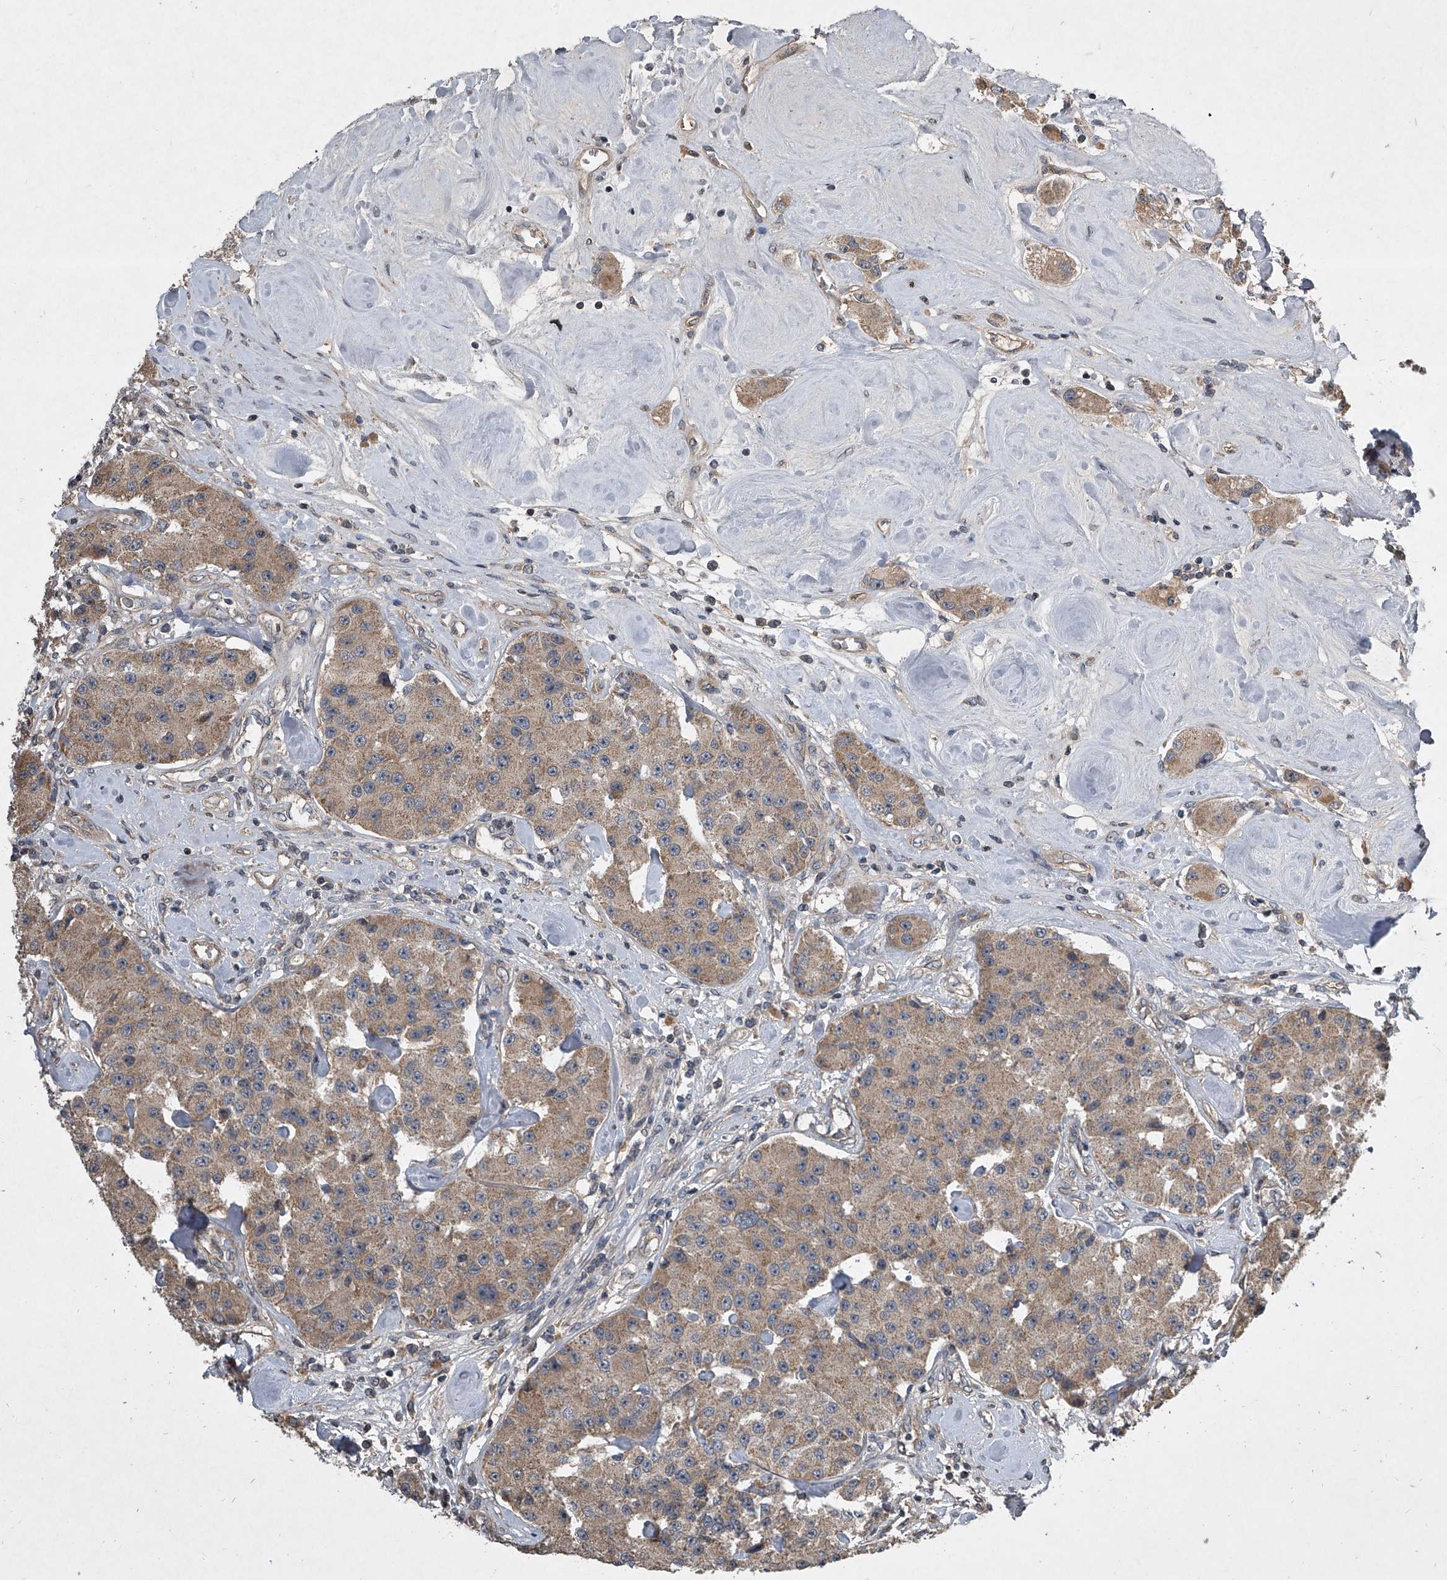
{"staining": {"intensity": "moderate", "quantity": ">75%", "location": "cytoplasmic/membranous"}, "tissue": "carcinoid", "cell_type": "Tumor cells", "image_type": "cancer", "snomed": [{"axis": "morphology", "description": "Carcinoid, malignant, NOS"}, {"axis": "topography", "description": "Pancreas"}], "caption": "Human carcinoid stained for a protein (brown) displays moderate cytoplasmic/membranous positive staining in approximately >75% of tumor cells.", "gene": "NFS1", "patient": {"sex": "male", "age": 41}}